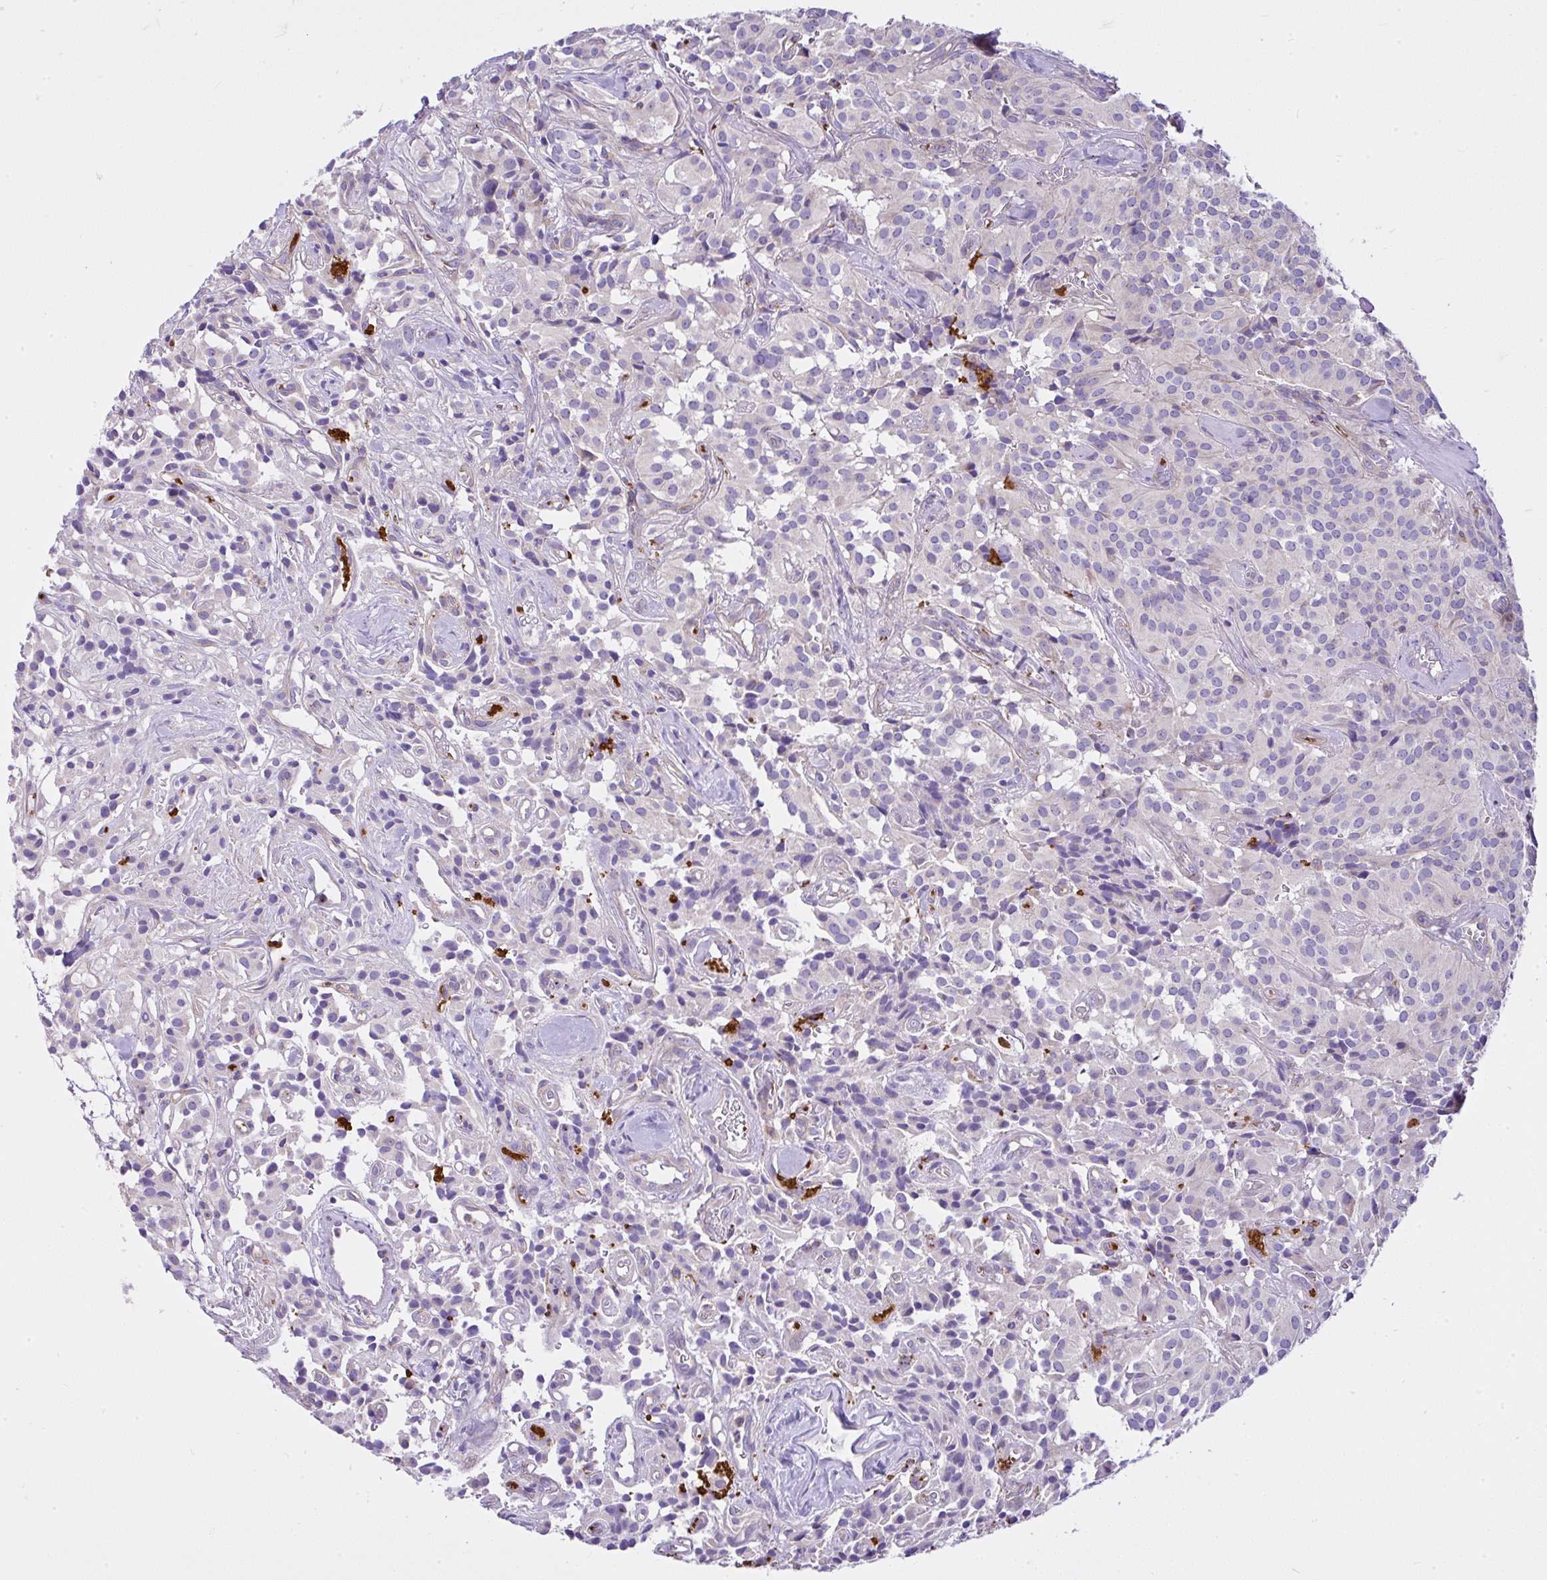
{"staining": {"intensity": "negative", "quantity": "none", "location": "none"}, "tissue": "glioma", "cell_type": "Tumor cells", "image_type": "cancer", "snomed": [{"axis": "morphology", "description": "Glioma, malignant, Low grade"}, {"axis": "topography", "description": "Brain"}], "caption": "High power microscopy photomicrograph of an immunohistochemistry (IHC) histopathology image of malignant glioma (low-grade), revealing no significant staining in tumor cells.", "gene": "CCDC142", "patient": {"sex": "male", "age": 42}}